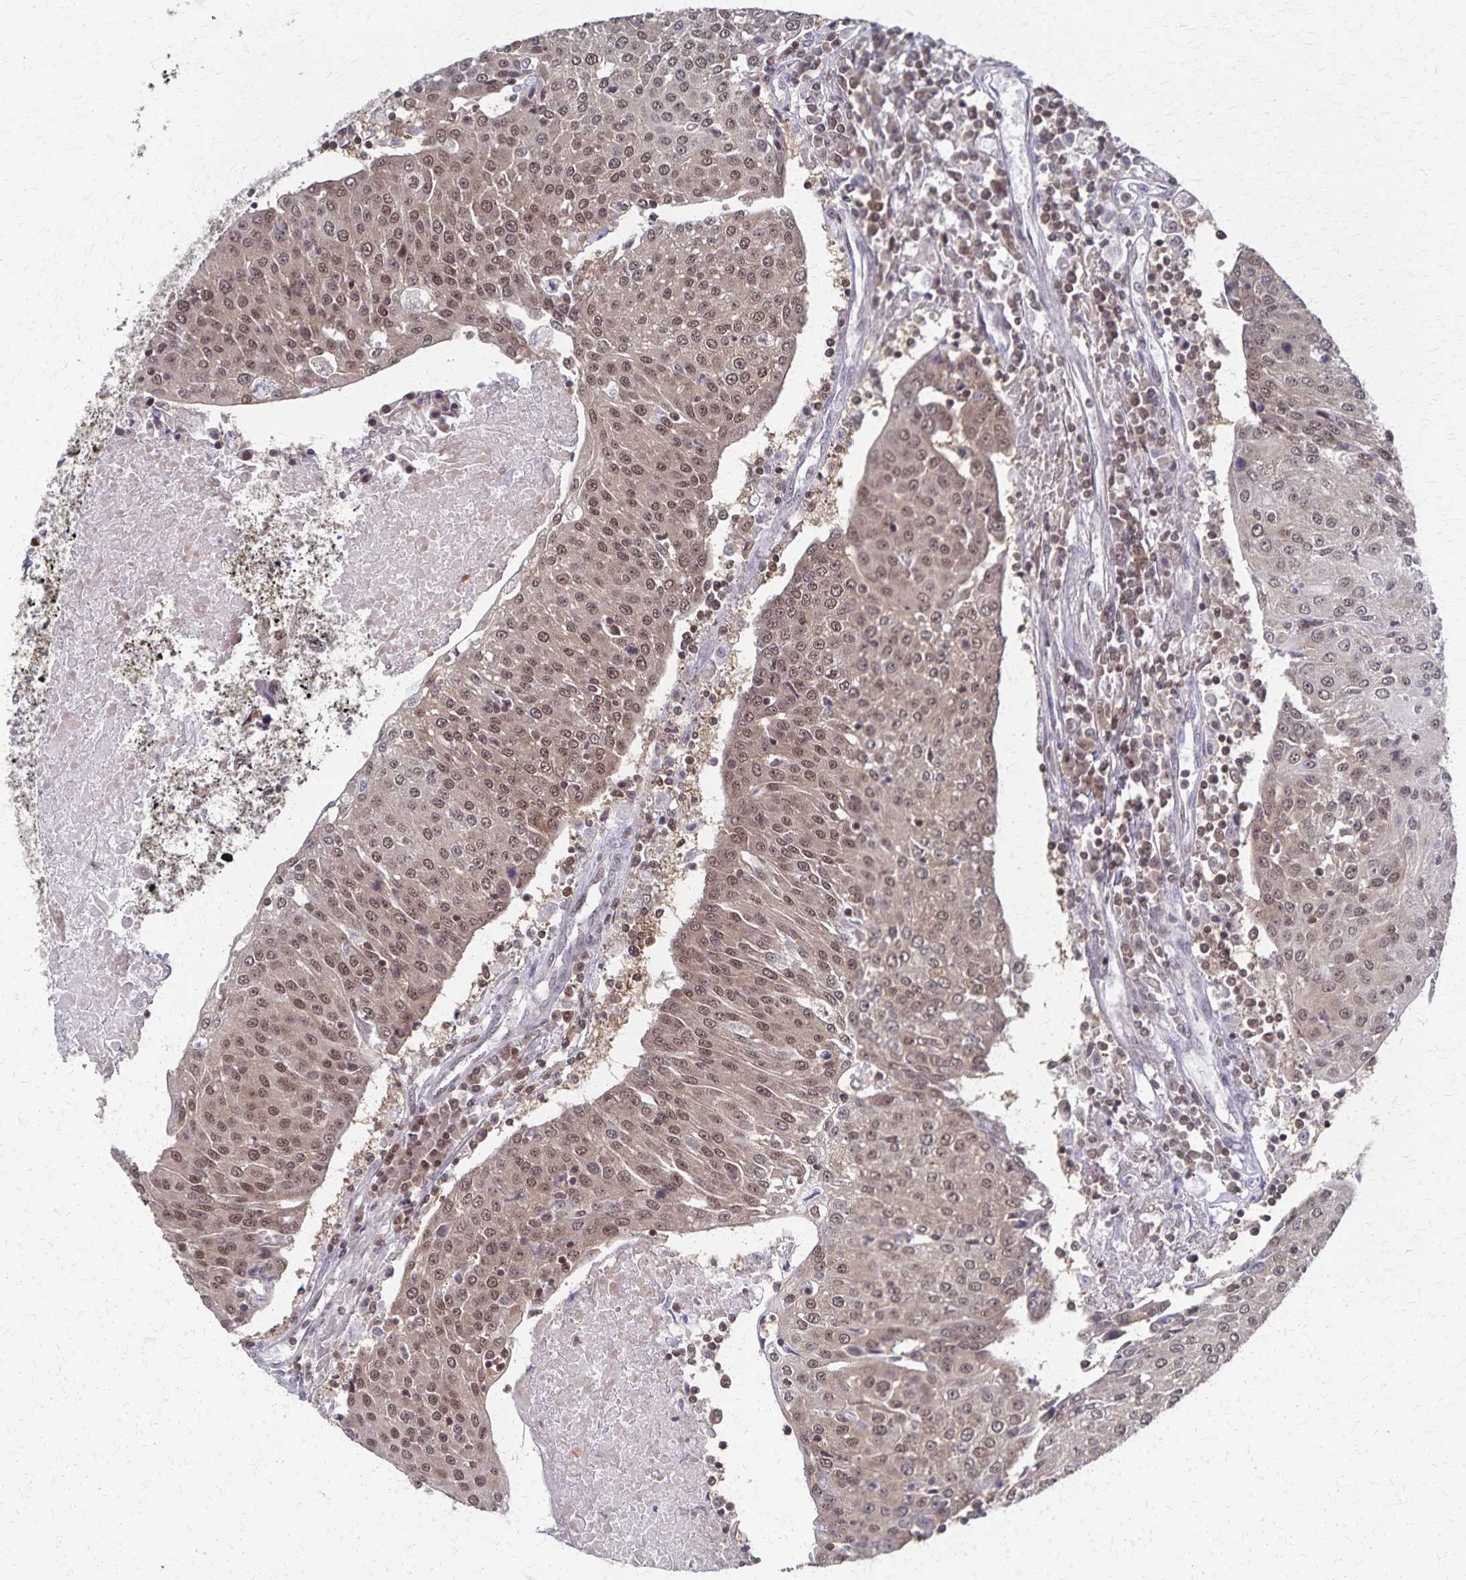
{"staining": {"intensity": "moderate", "quantity": ">75%", "location": "nuclear"}, "tissue": "urothelial cancer", "cell_type": "Tumor cells", "image_type": "cancer", "snomed": [{"axis": "morphology", "description": "Urothelial carcinoma, High grade"}, {"axis": "topography", "description": "Urinary bladder"}], "caption": "Immunohistochemical staining of human urothelial carcinoma (high-grade) displays moderate nuclear protein staining in approximately >75% of tumor cells.", "gene": "GTF2B", "patient": {"sex": "female", "age": 85}}